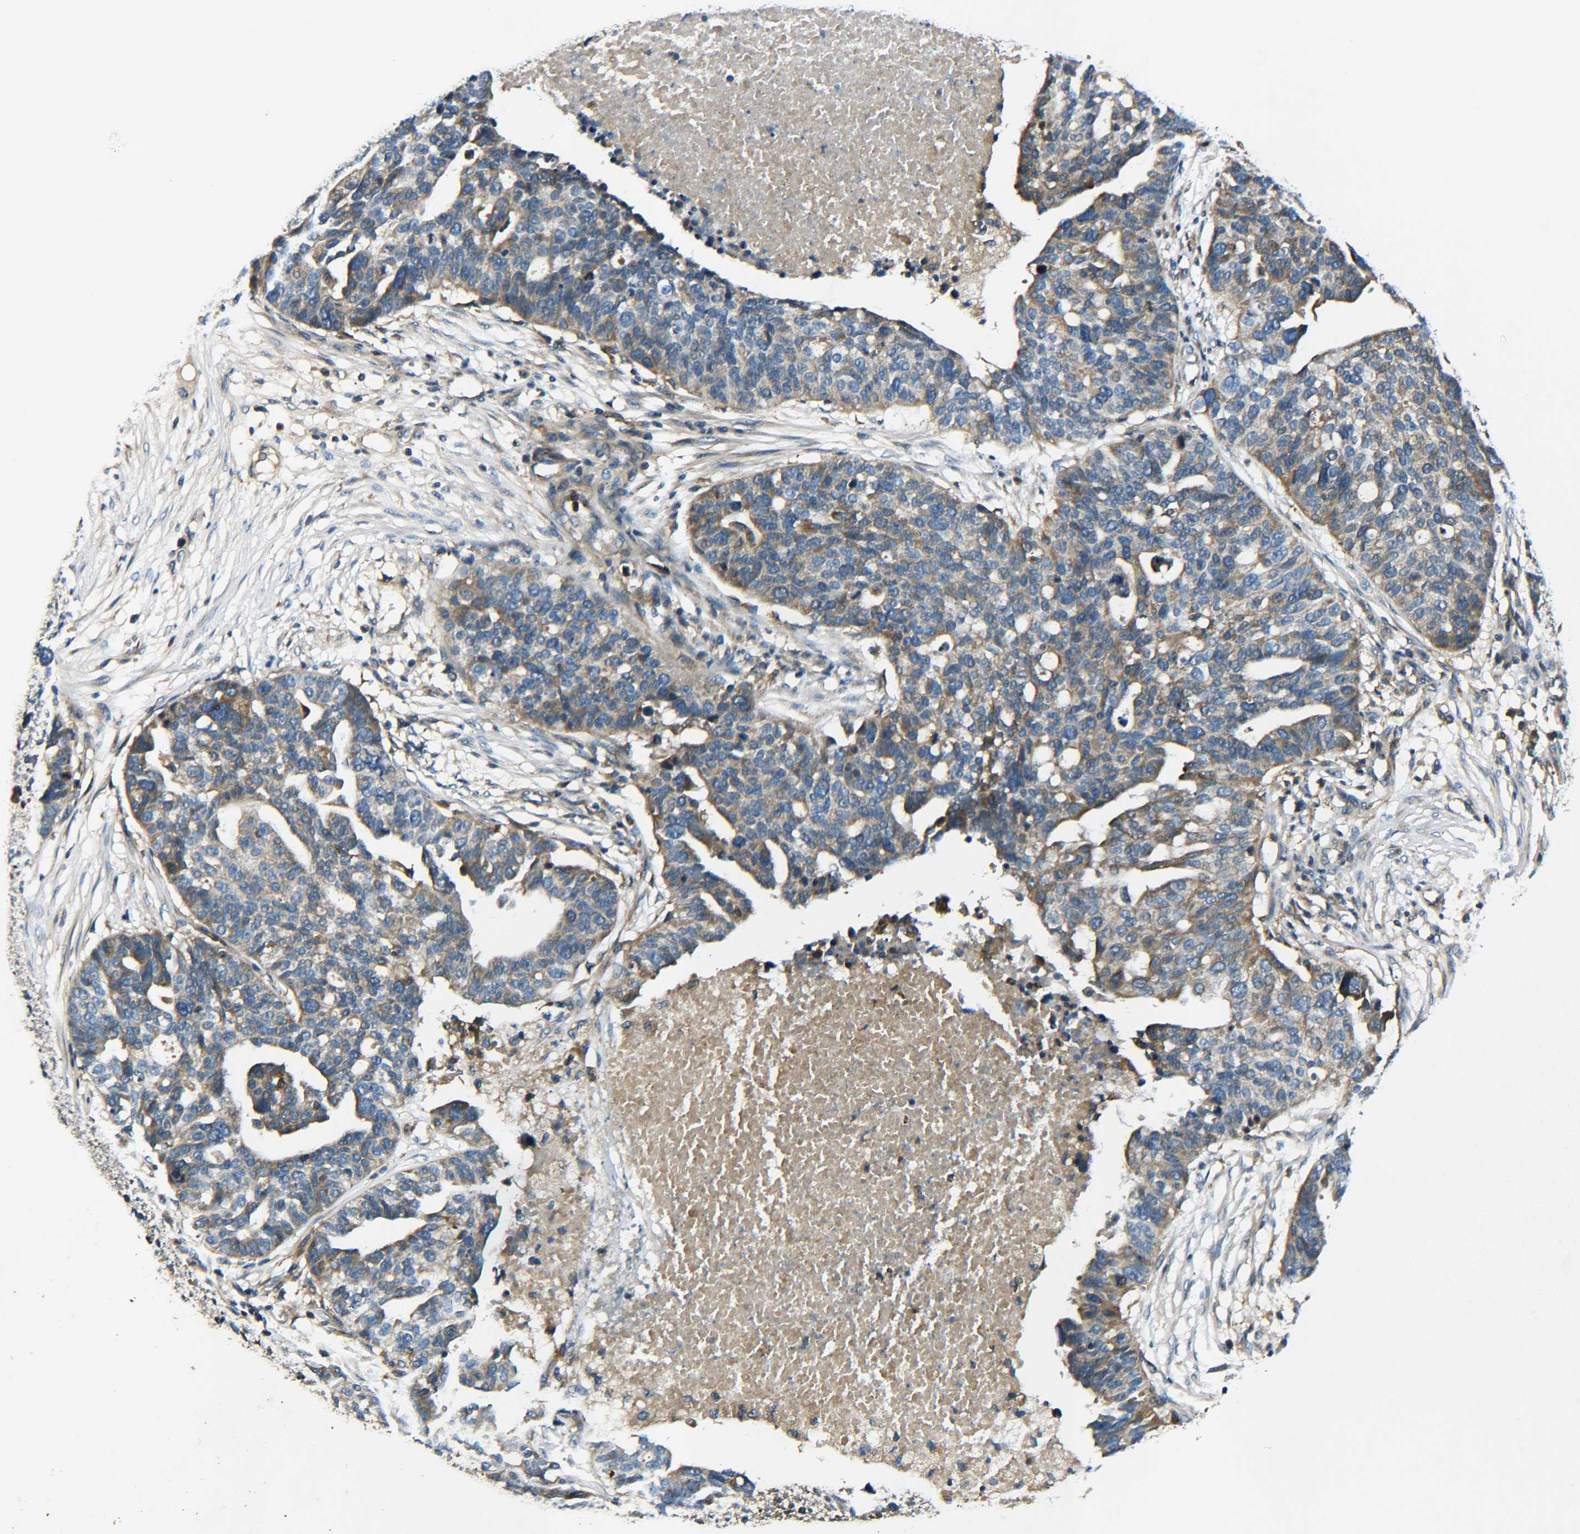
{"staining": {"intensity": "moderate", "quantity": ">75%", "location": "cytoplasmic/membranous"}, "tissue": "ovarian cancer", "cell_type": "Tumor cells", "image_type": "cancer", "snomed": [{"axis": "morphology", "description": "Cystadenocarcinoma, serous, NOS"}, {"axis": "topography", "description": "Ovary"}], "caption": "Immunohistochemical staining of ovarian cancer shows moderate cytoplasmic/membranous protein positivity in about >75% of tumor cells.", "gene": "RAB1B", "patient": {"sex": "female", "age": 59}}